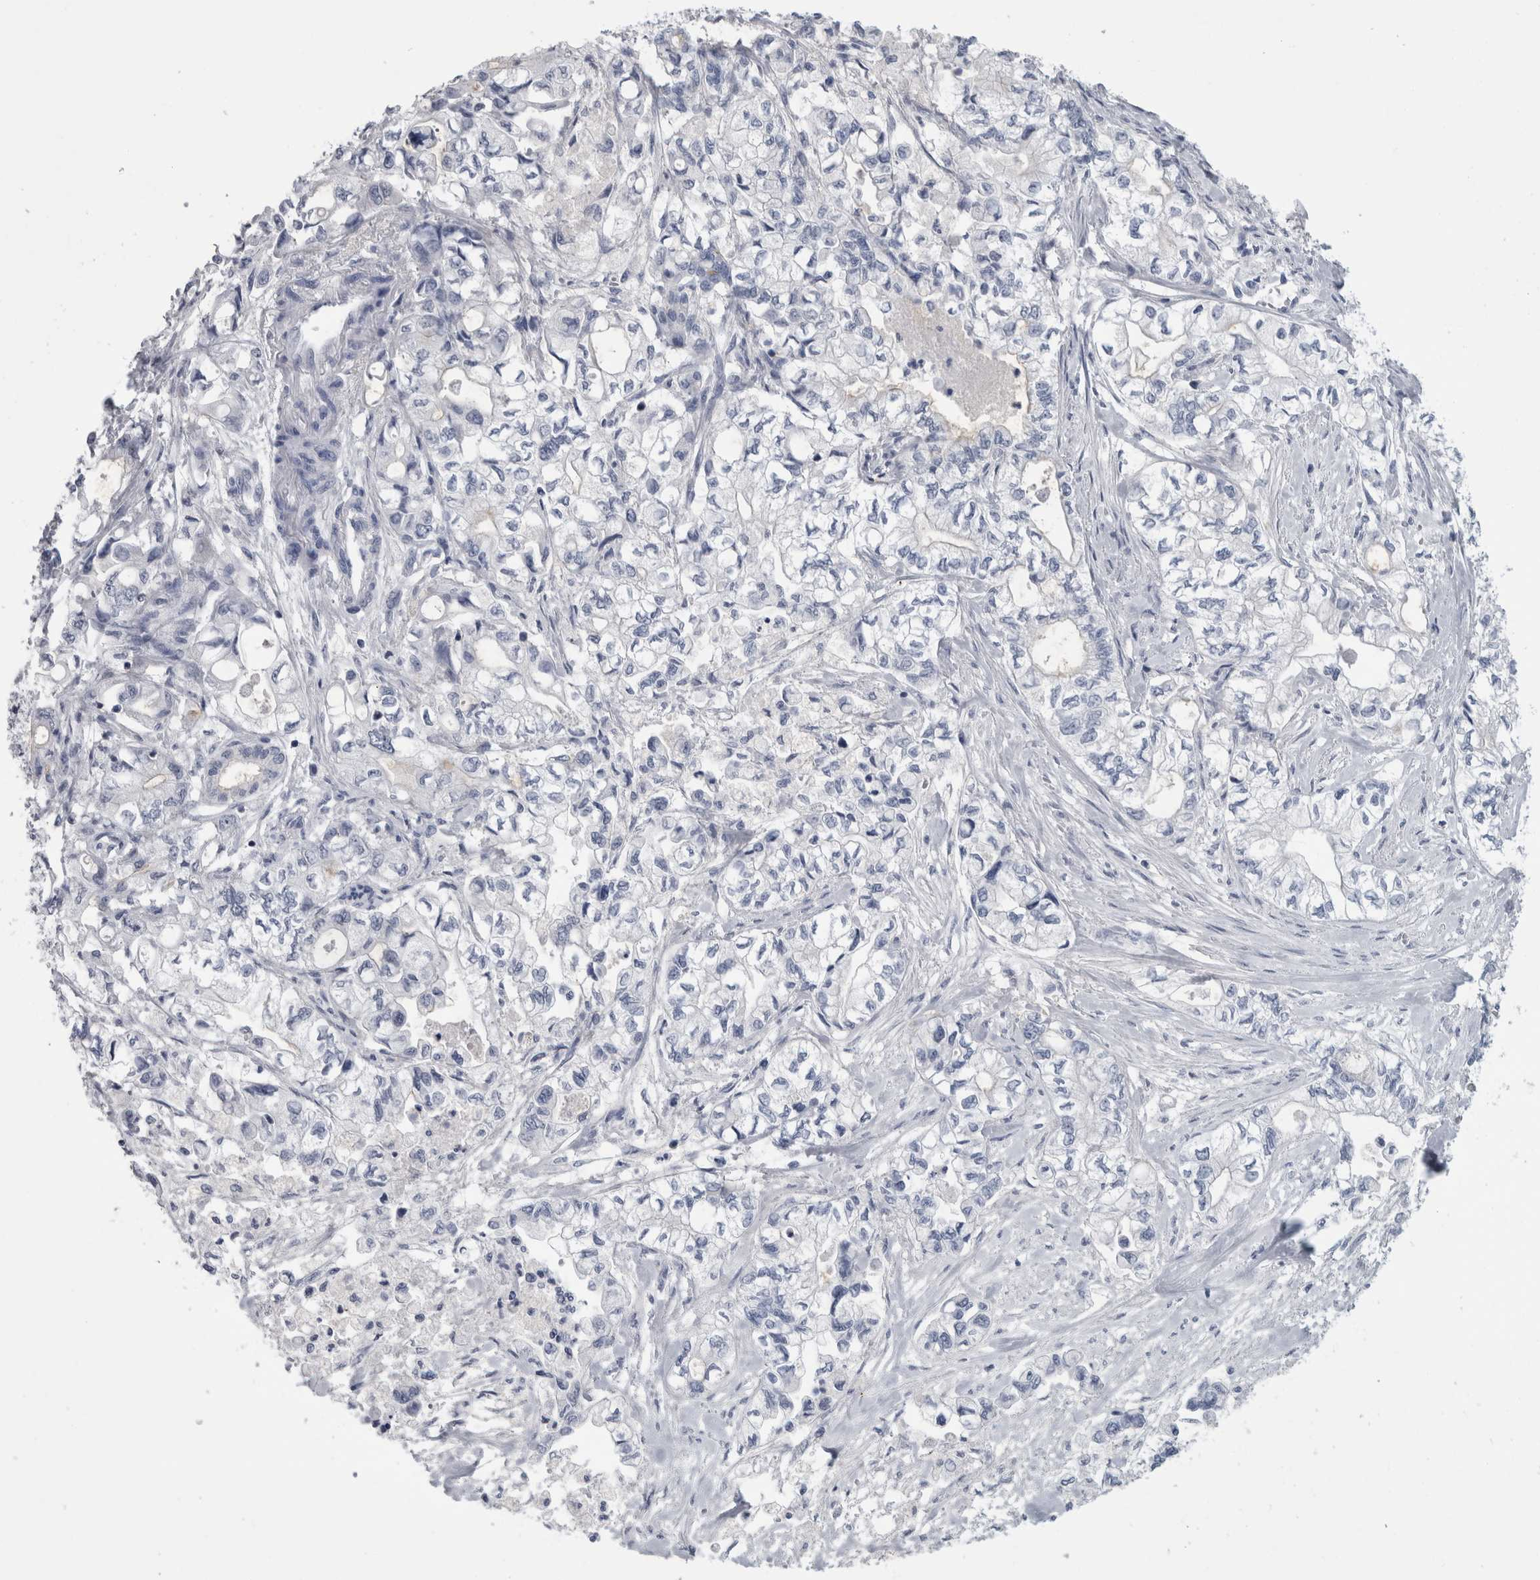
{"staining": {"intensity": "negative", "quantity": "none", "location": "none"}, "tissue": "pancreatic cancer", "cell_type": "Tumor cells", "image_type": "cancer", "snomed": [{"axis": "morphology", "description": "Adenocarcinoma, NOS"}, {"axis": "topography", "description": "Pancreas"}], "caption": "DAB immunohistochemical staining of human pancreatic cancer (adenocarcinoma) exhibits no significant positivity in tumor cells.", "gene": "ANKFY1", "patient": {"sex": "male", "age": 79}}